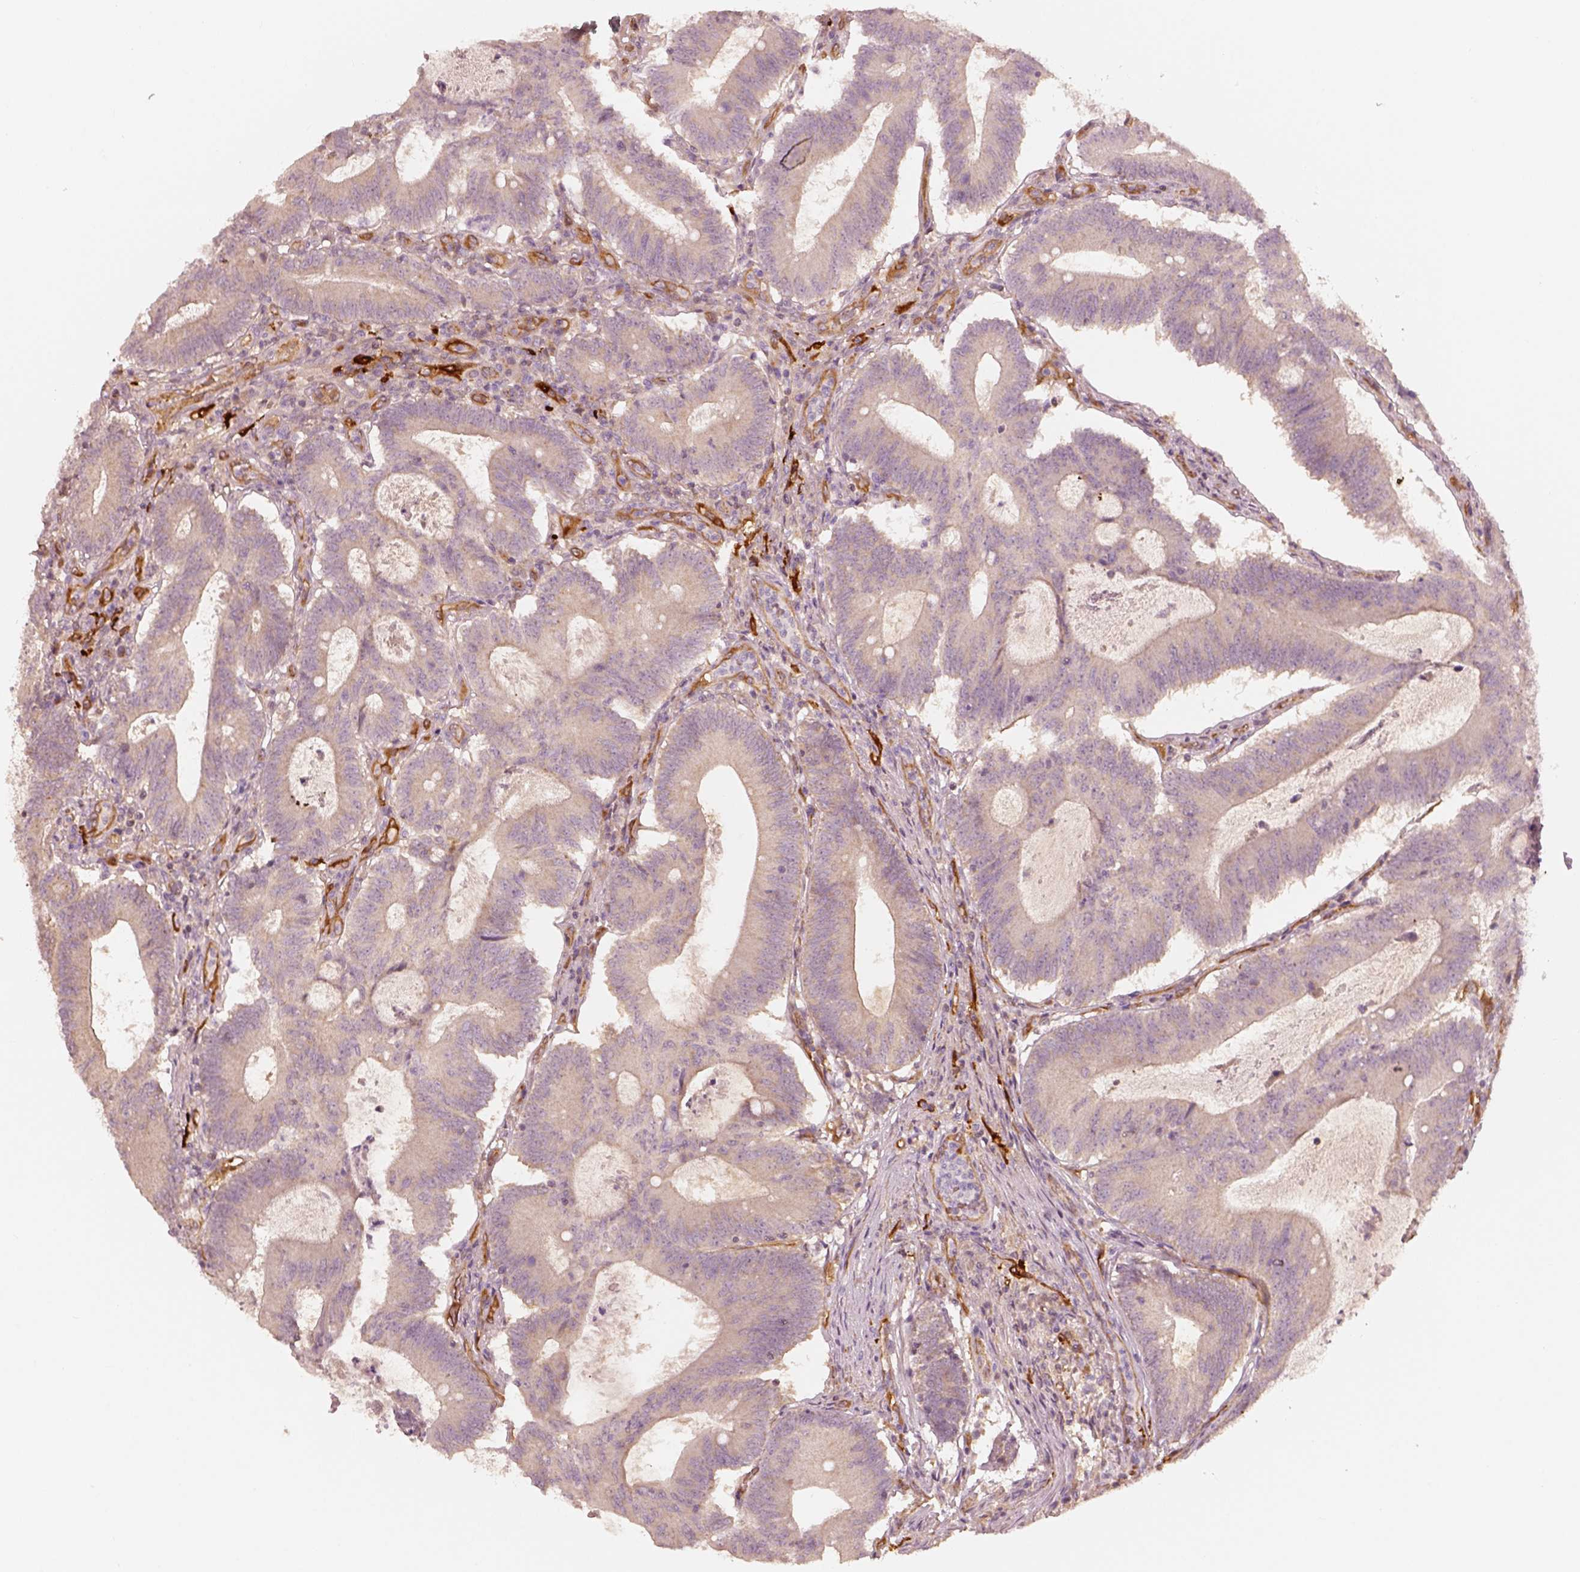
{"staining": {"intensity": "negative", "quantity": "none", "location": "none"}, "tissue": "colorectal cancer", "cell_type": "Tumor cells", "image_type": "cancer", "snomed": [{"axis": "morphology", "description": "Adenocarcinoma, NOS"}, {"axis": "topography", "description": "Colon"}], "caption": "Tumor cells show no significant positivity in colorectal adenocarcinoma. The staining is performed using DAB brown chromogen with nuclei counter-stained in using hematoxylin.", "gene": "FSCN1", "patient": {"sex": "female", "age": 70}}